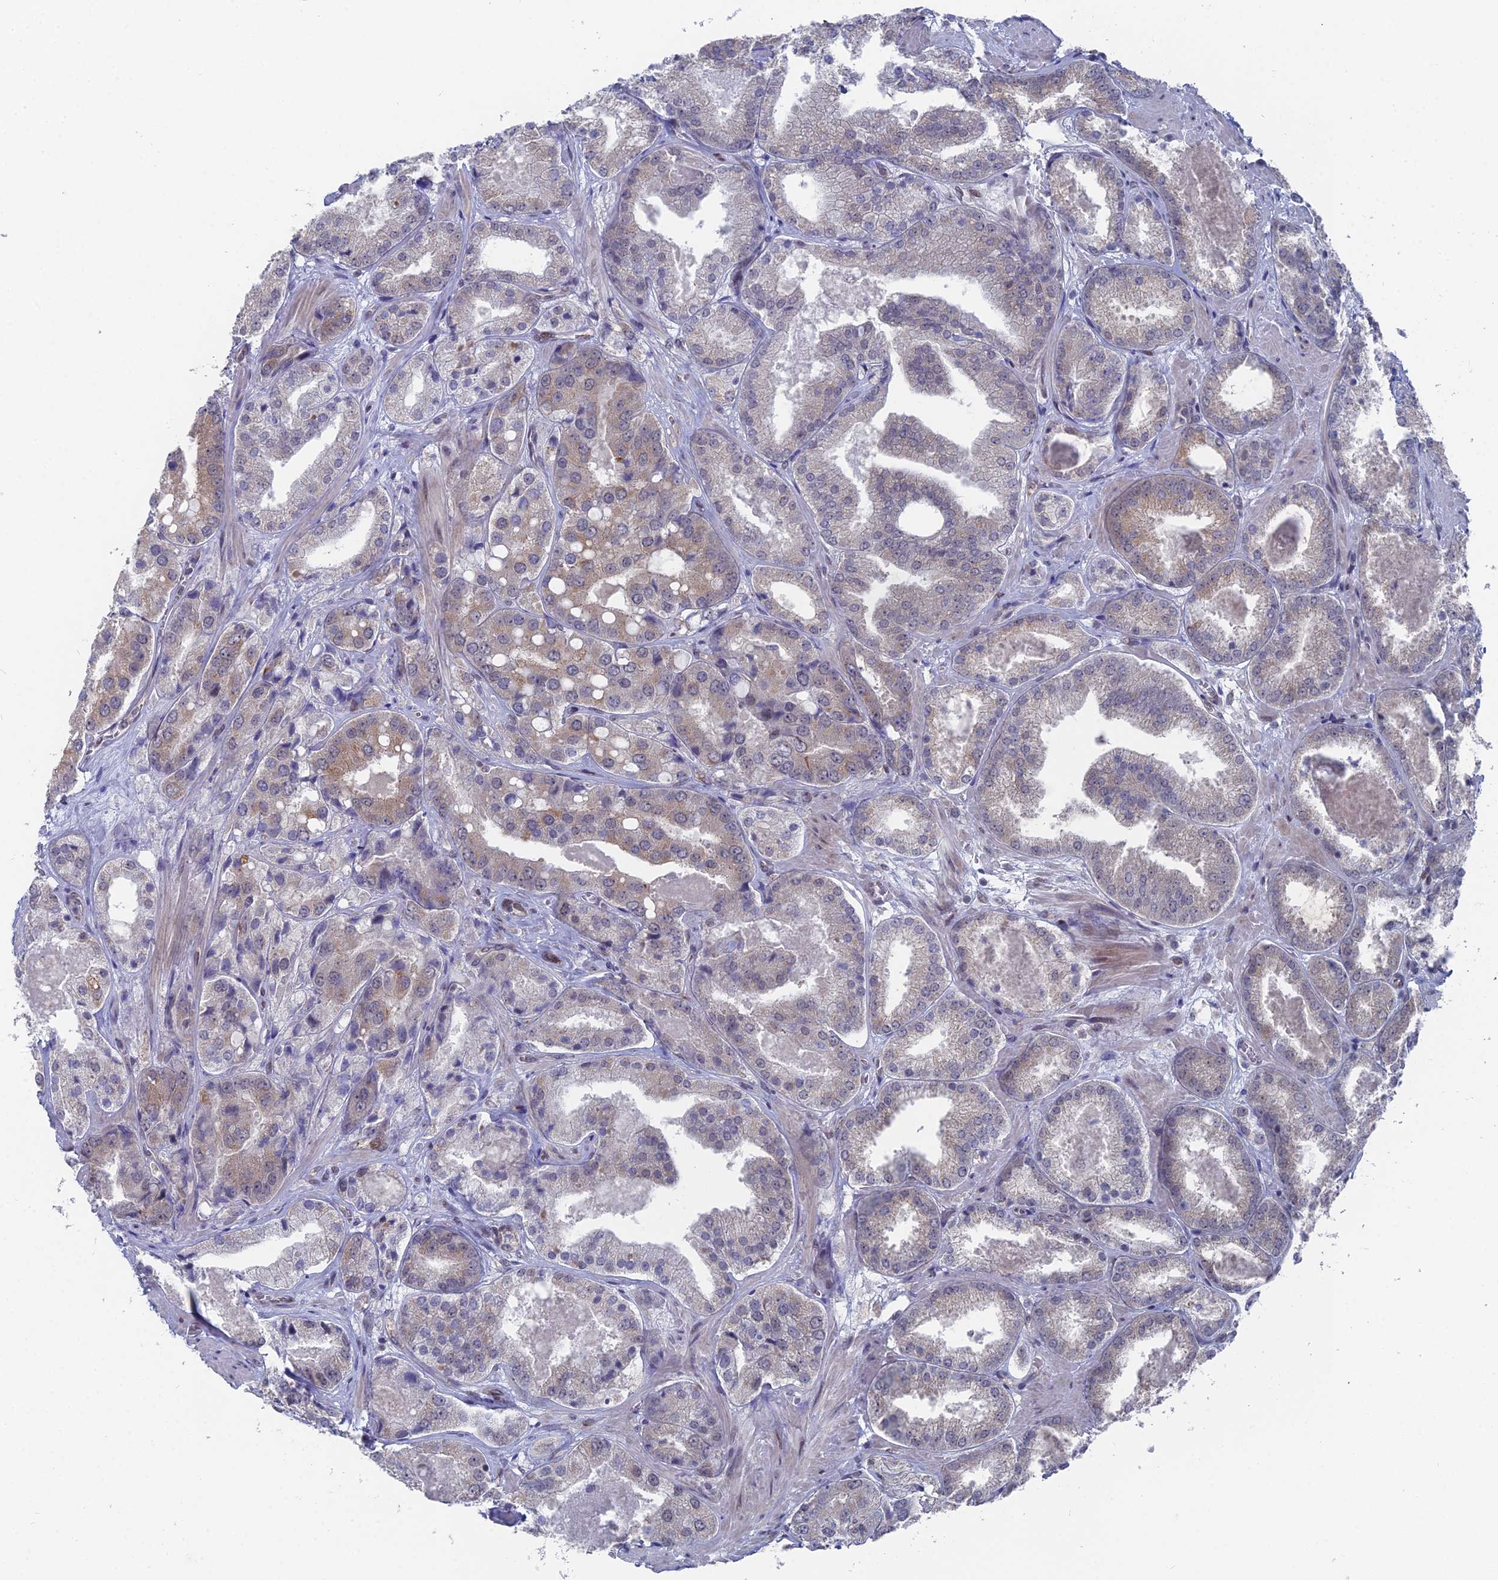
{"staining": {"intensity": "weak", "quantity": "25%-75%", "location": "cytoplasmic/membranous"}, "tissue": "prostate cancer", "cell_type": "Tumor cells", "image_type": "cancer", "snomed": [{"axis": "morphology", "description": "Adenocarcinoma, High grade"}, {"axis": "topography", "description": "Prostate"}], "caption": "The micrograph displays staining of prostate cancer (adenocarcinoma (high-grade)), revealing weak cytoplasmic/membranous protein expression (brown color) within tumor cells. (DAB (3,3'-diaminobenzidine) = brown stain, brightfield microscopy at high magnification).", "gene": "FHIP2A", "patient": {"sex": "male", "age": 63}}